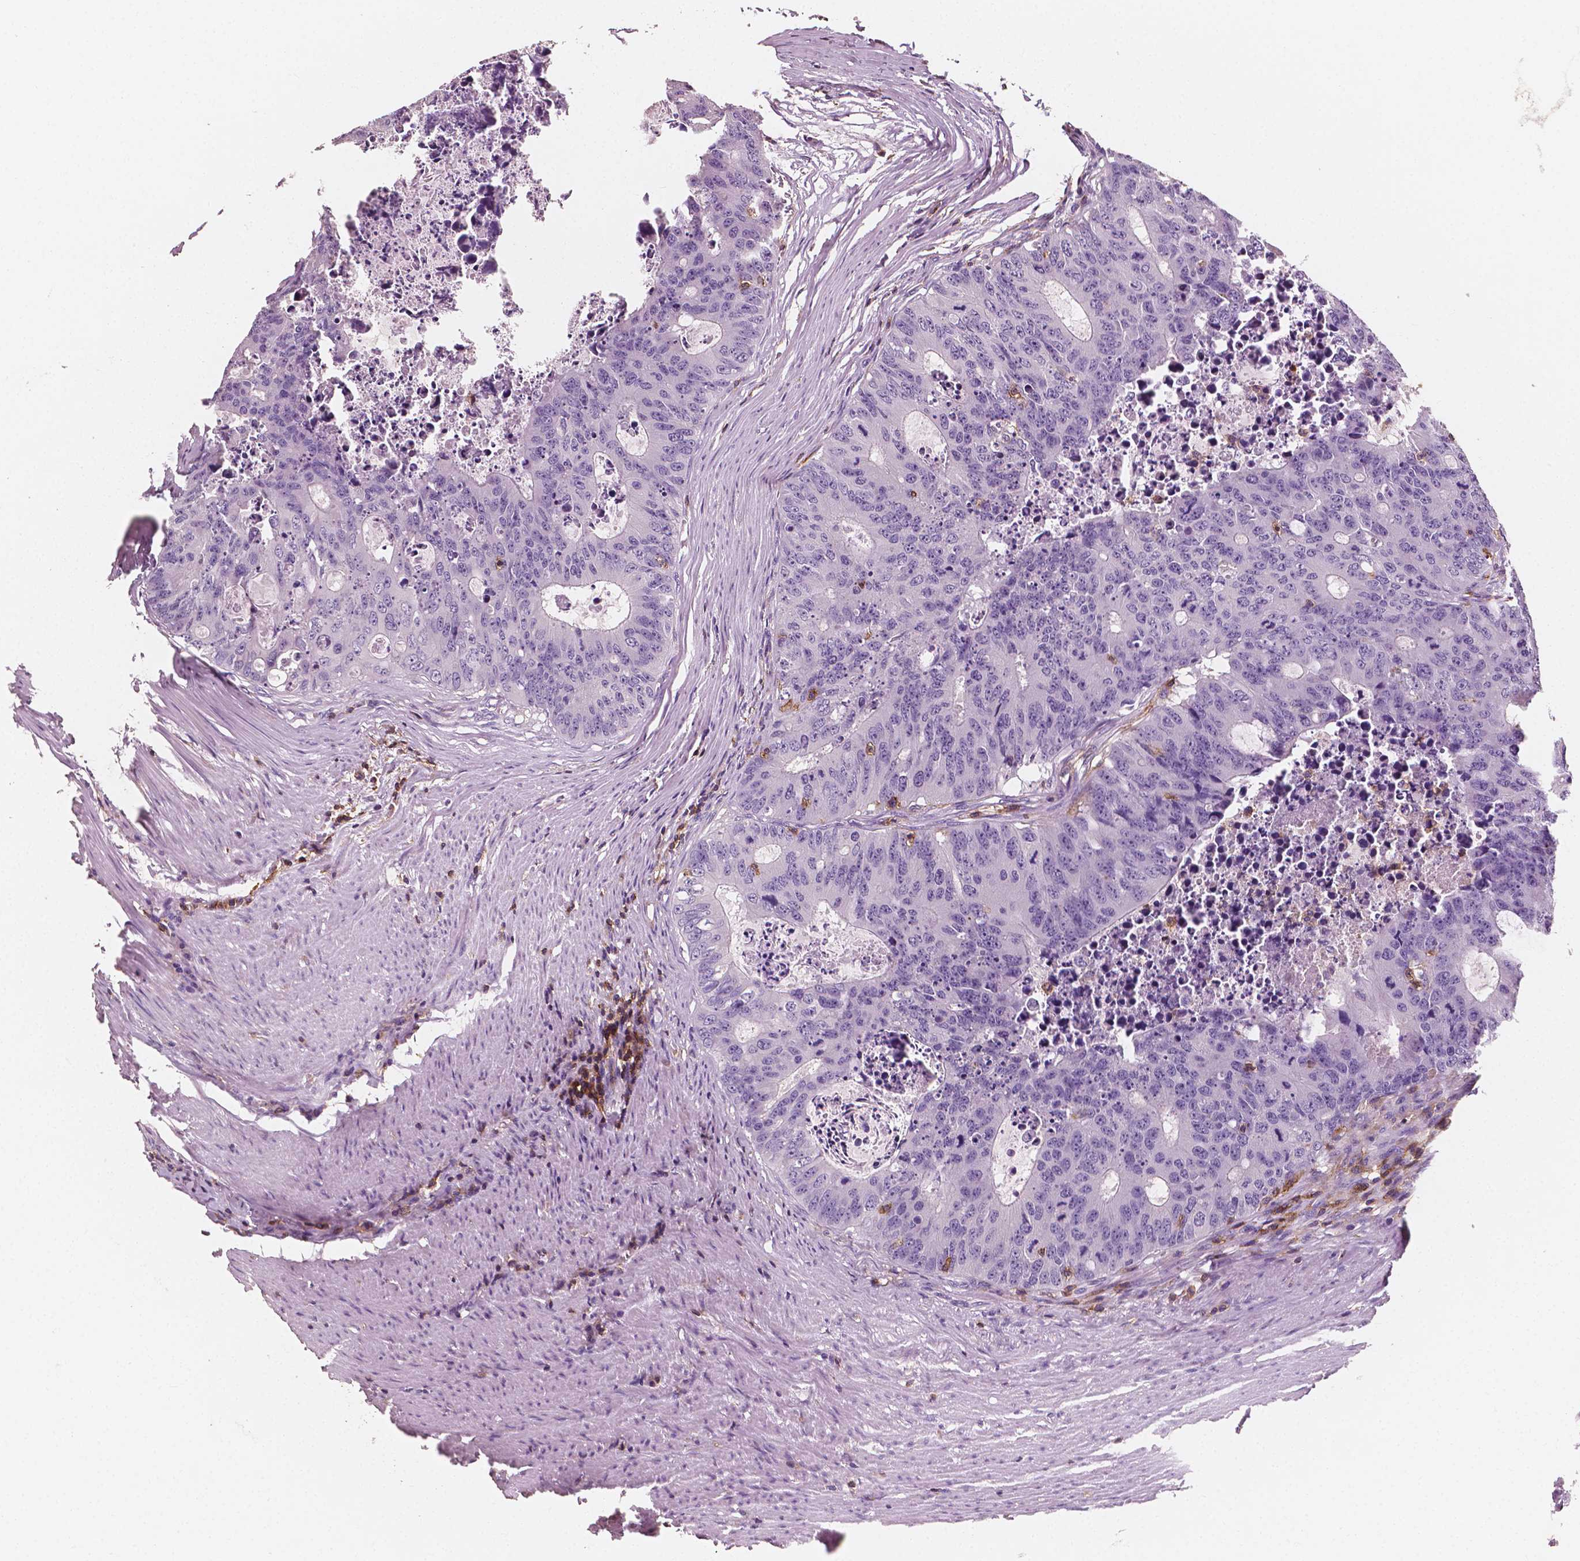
{"staining": {"intensity": "negative", "quantity": "none", "location": "none"}, "tissue": "colorectal cancer", "cell_type": "Tumor cells", "image_type": "cancer", "snomed": [{"axis": "morphology", "description": "Adenocarcinoma, NOS"}, {"axis": "topography", "description": "Colon"}], "caption": "Immunohistochemistry (IHC) of human colorectal cancer (adenocarcinoma) exhibits no staining in tumor cells.", "gene": "PTPRC", "patient": {"sex": "male", "age": 67}}